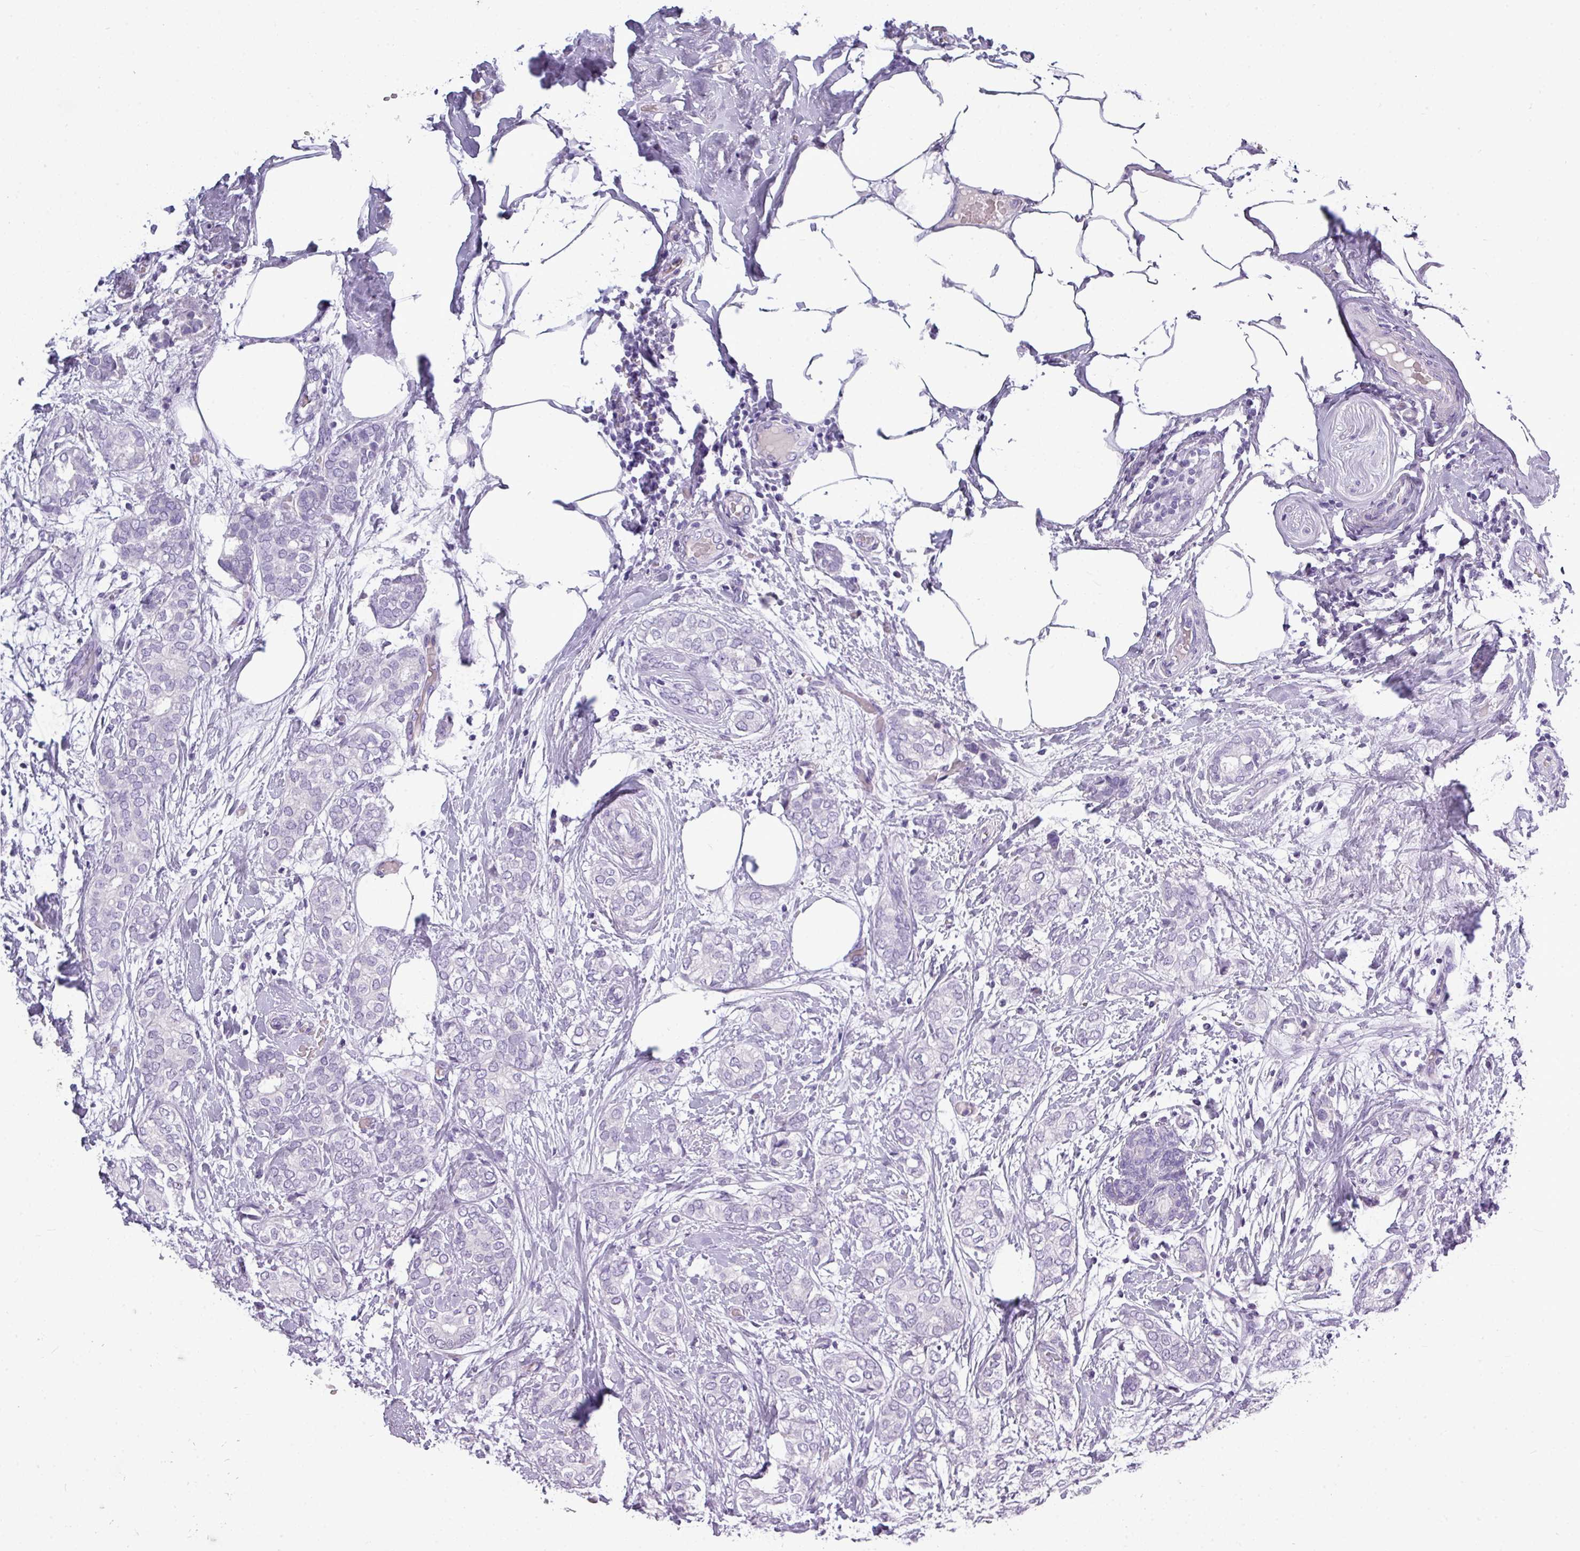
{"staining": {"intensity": "negative", "quantity": "none", "location": "none"}, "tissue": "breast cancer", "cell_type": "Tumor cells", "image_type": "cancer", "snomed": [{"axis": "morphology", "description": "Duct carcinoma"}, {"axis": "topography", "description": "Breast"}], "caption": "High magnification brightfield microscopy of breast infiltrating ductal carcinoma stained with DAB (brown) and counterstained with hematoxylin (blue): tumor cells show no significant expression. The staining was performed using DAB (3,3'-diaminobenzidine) to visualize the protein expression in brown, while the nuclei were stained in blue with hematoxylin (Magnification: 20x).", "gene": "TMEM91", "patient": {"sex": "female", "age": 73}}